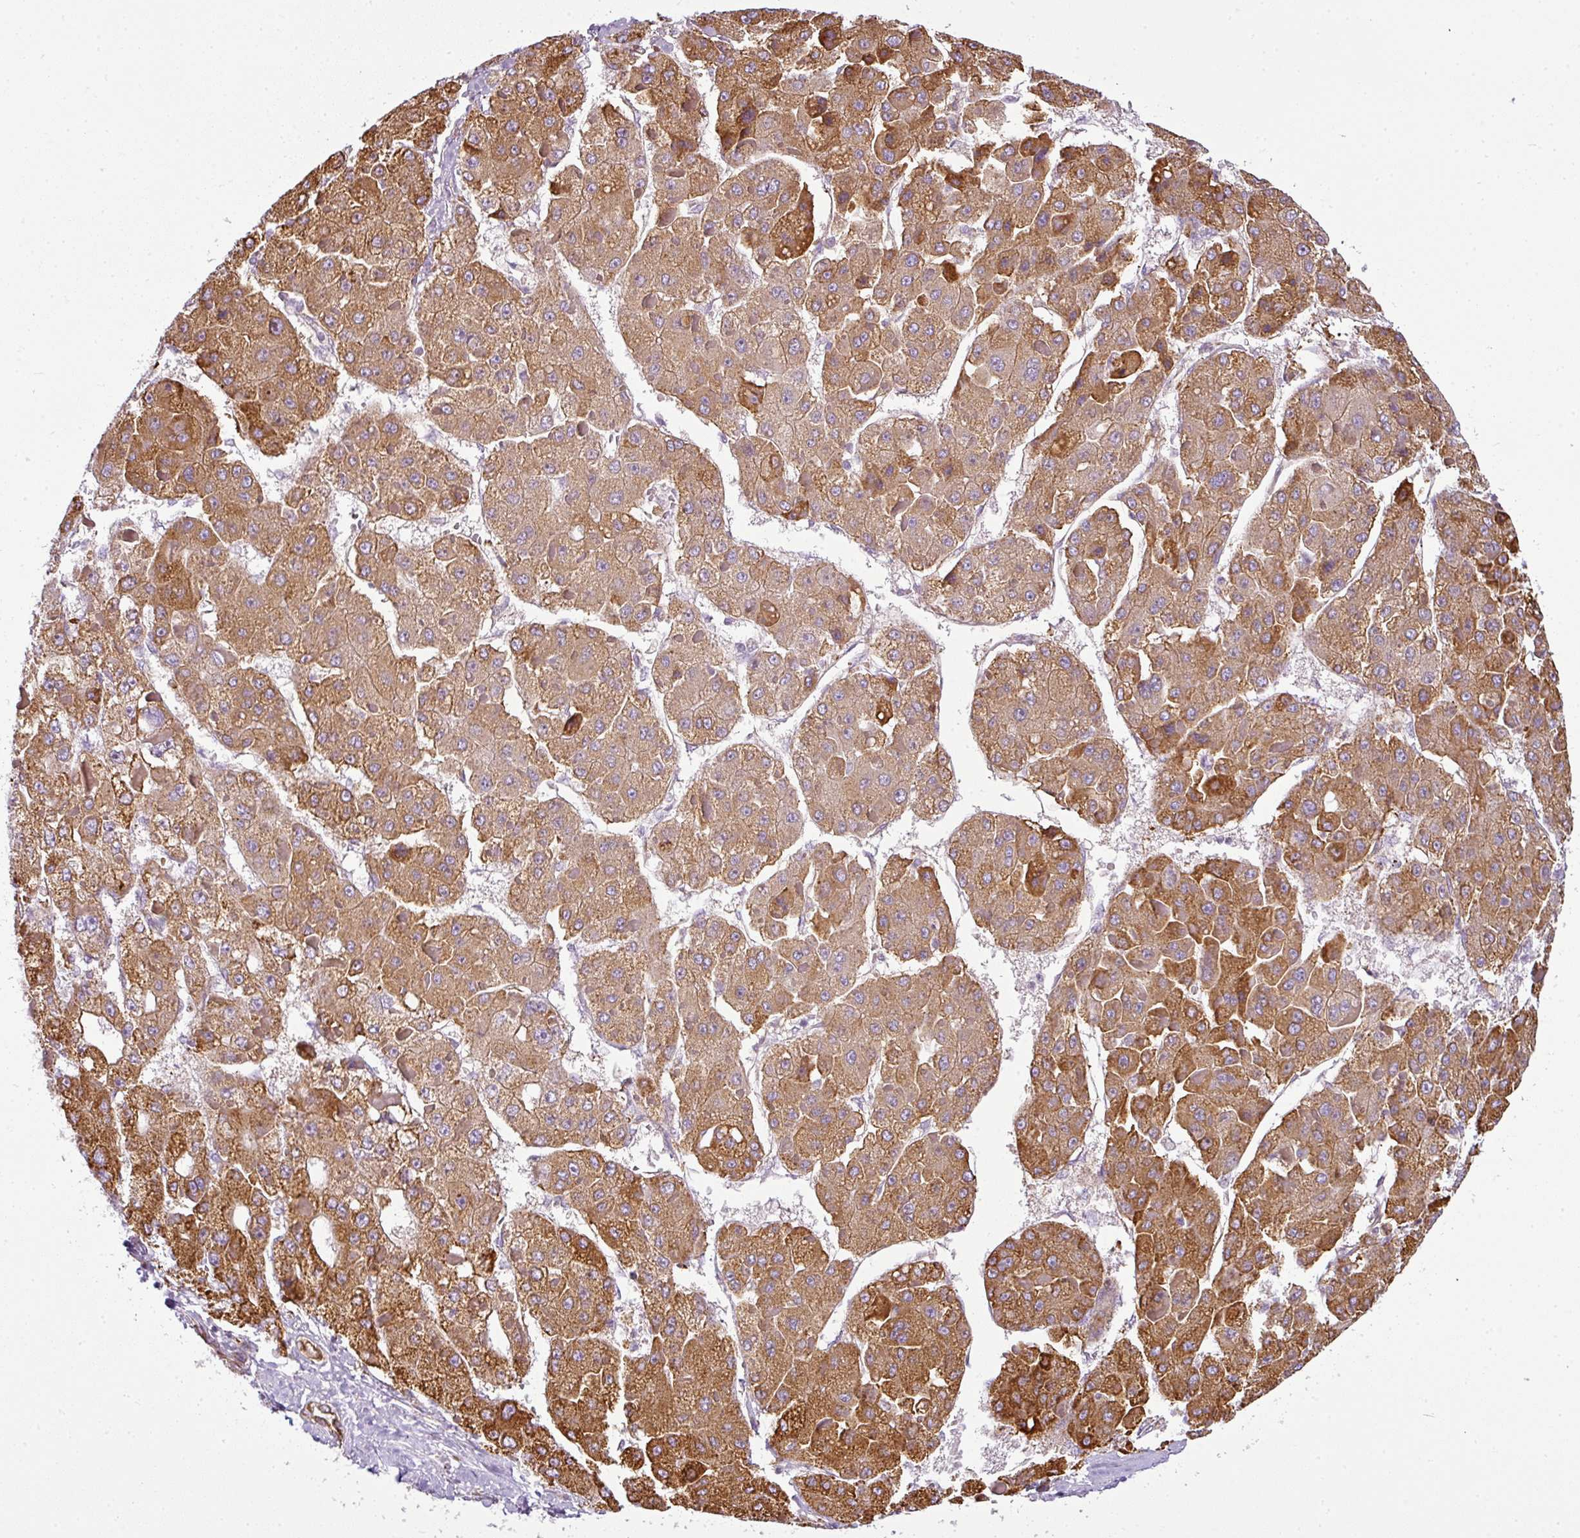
{"staining": {"intensity": "moderate", "quantity": ">75%", "location": "cytoplasmic/membranous"}, "tissue": "liver cancer", "cell_type": "Tumor cells", "image_type": "cancer", "snomed": [{"axis": "morphology", "description": "Carcinoma, Hepatocellular, NOS"}, {"axis": "topography", "description": "Liver"}], "caption": "Human hepatocellular carcinoma (liver) stained with a protein marker demonstrates moderate staining in tumor cells.", "gene": "ANKRD18A", "patient": {"sex": "female", "age": 73}}